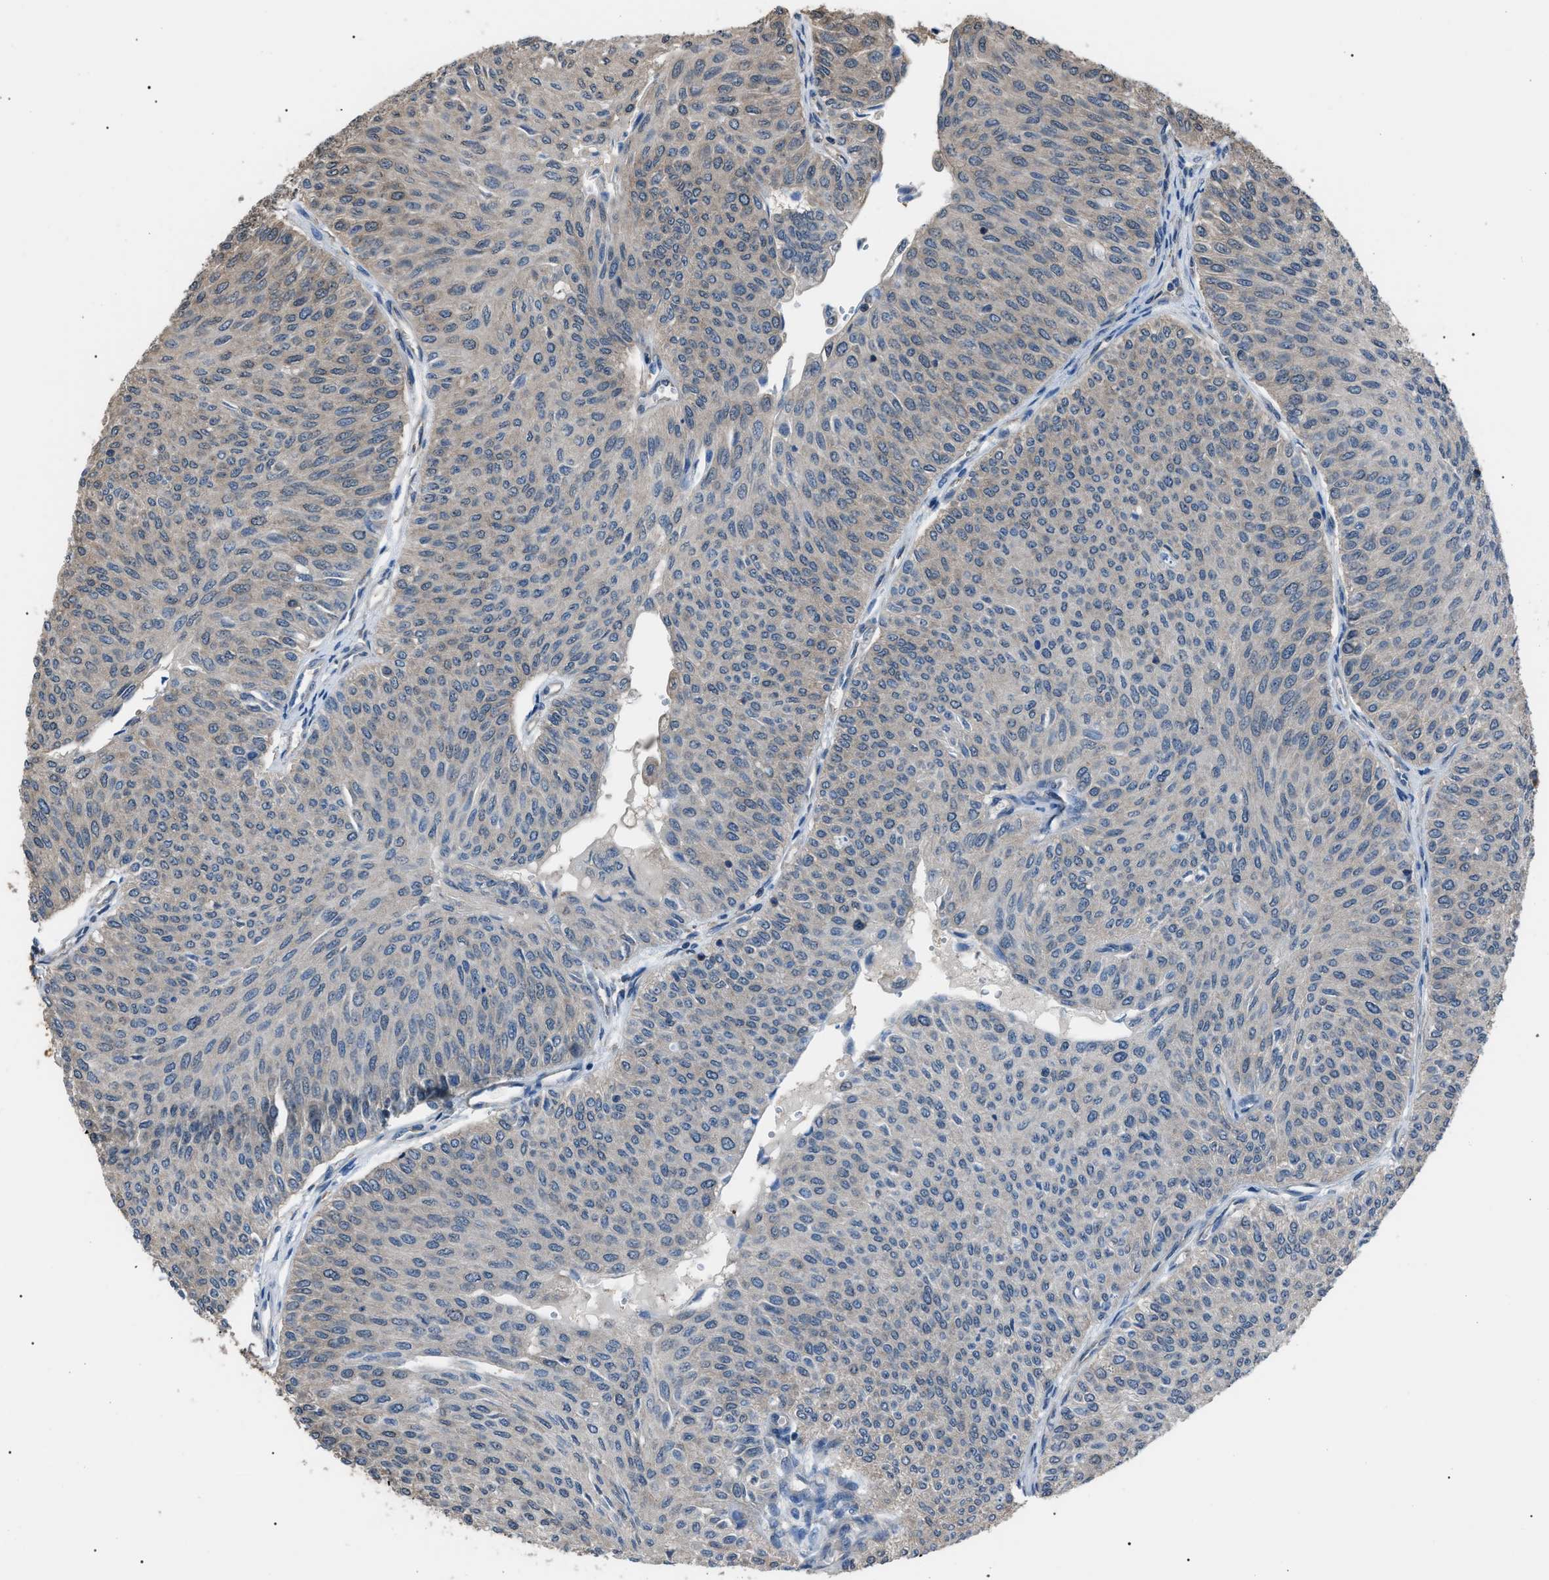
{"staining": {"intensity": "negative", "quantity": "none", "location": "none"}, "tissue": "urothelial cancer", "cell_type": "Tumor cells", "image_type": "cancer", "snomed": [{"axis": "morphology", "description": "Urothelial carcinoma, Low grade"}, {"axis": "topography", "description": "Urinary bladder"}], "caption": "IHC micrograph of neoplastic tissue: urothelial cancer stained with DAB (3,3'-diaminobenzidine) exhibits no significant protein expression in tumor cells.", "gene": "PDCD5", "patient": {"sex": "male", "age": 78}}